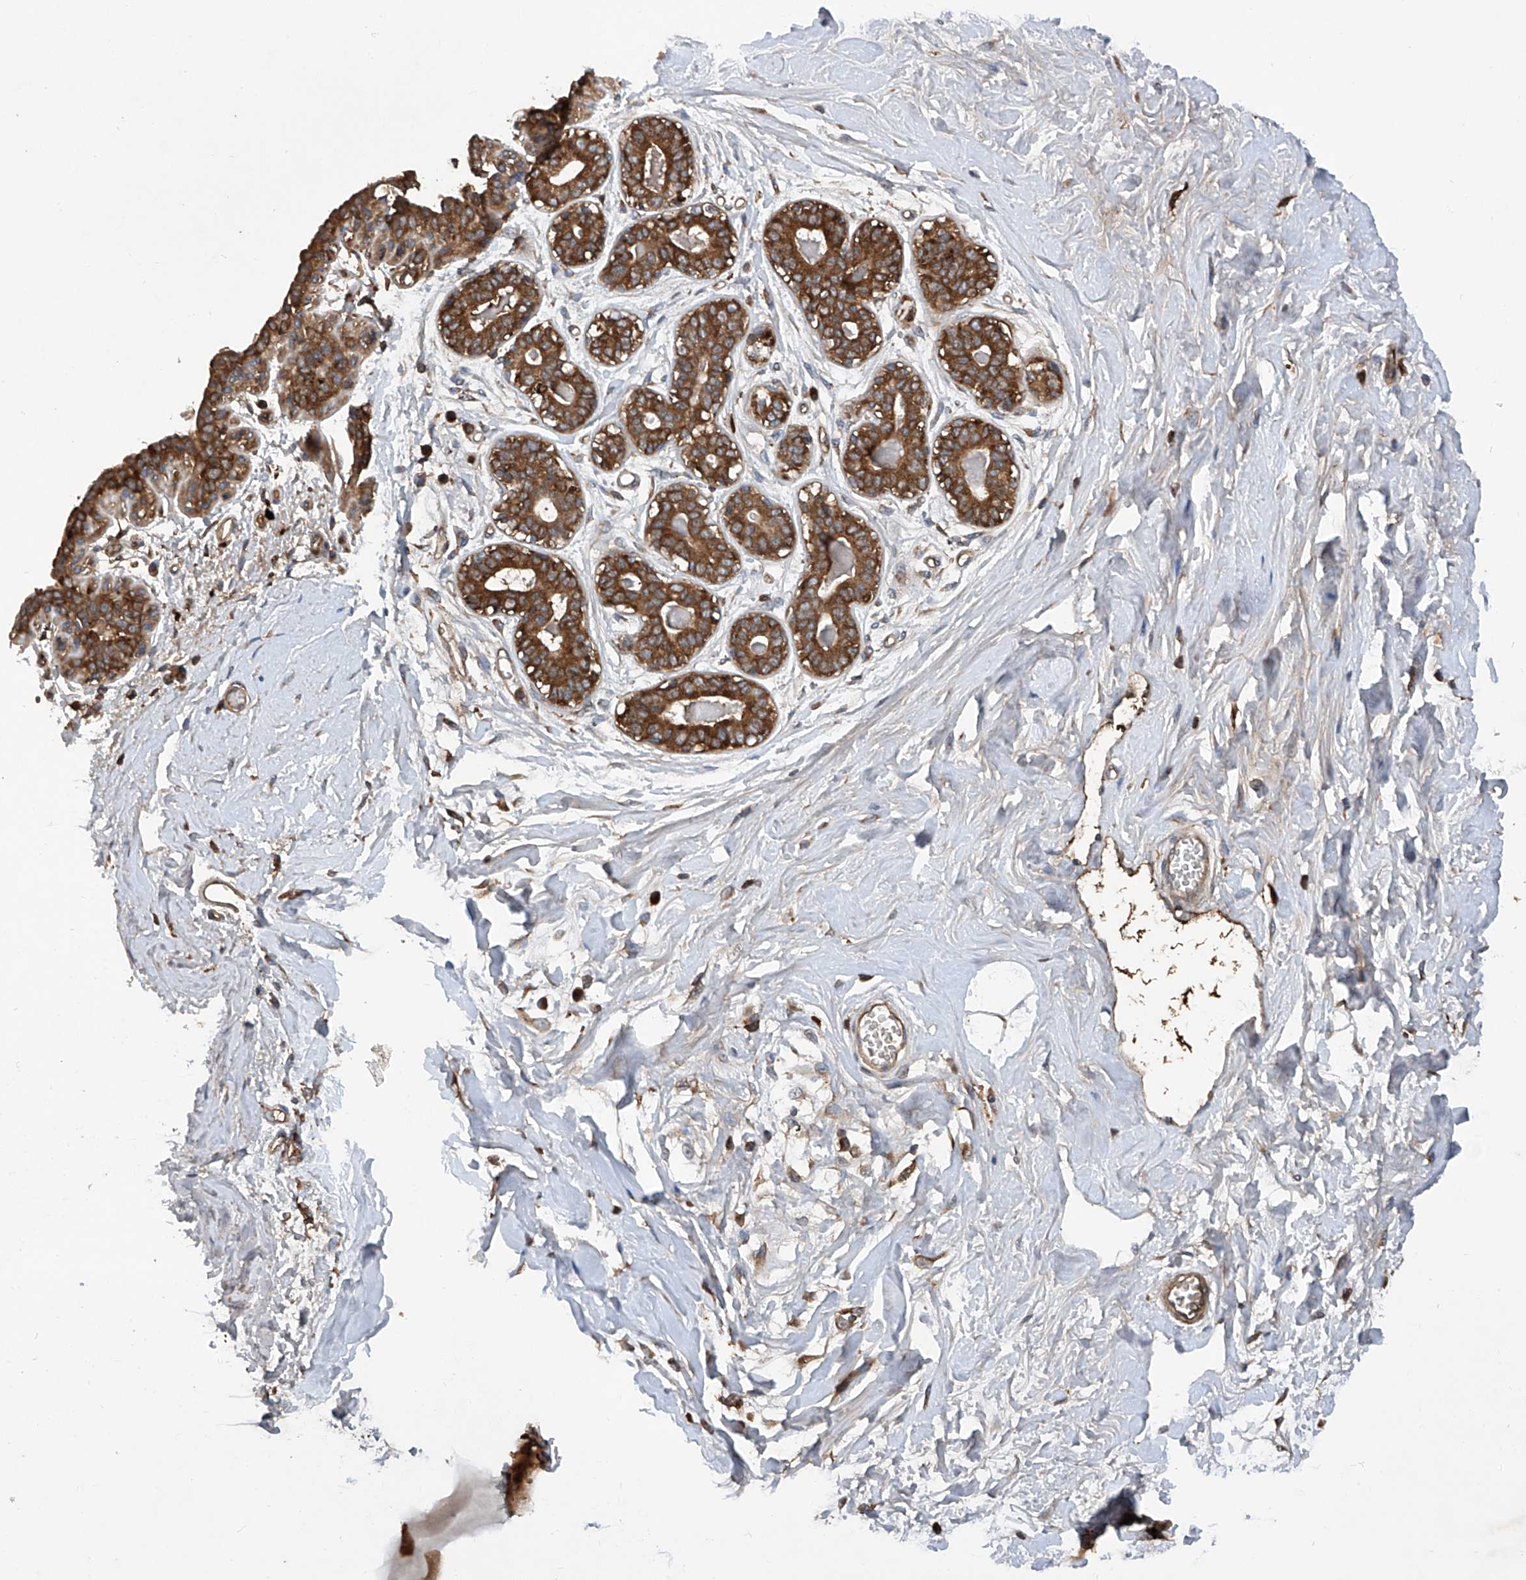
{"staining": {"intensity": "negative", "quantity": "none", "location": "none"}, "tissue": "breast", "cell_type": "Adipocytes", "image_type": "normal", "snomed": [{"axis": "morphology", "description": "Normal tissue, NOS"}, {"axis": "topography", "description": "Breast"}], "caption": "Immunohistochemistry photomicrograph of unremarkable breast stained for a protein (brown), which reveals no expression in adipocytes. (DAB (3,3'-diaminobenzidine) IHC with hematoxylin counter stain).", "gene": "ASCC3", "patient": {"sex": "female", "age": 45}}